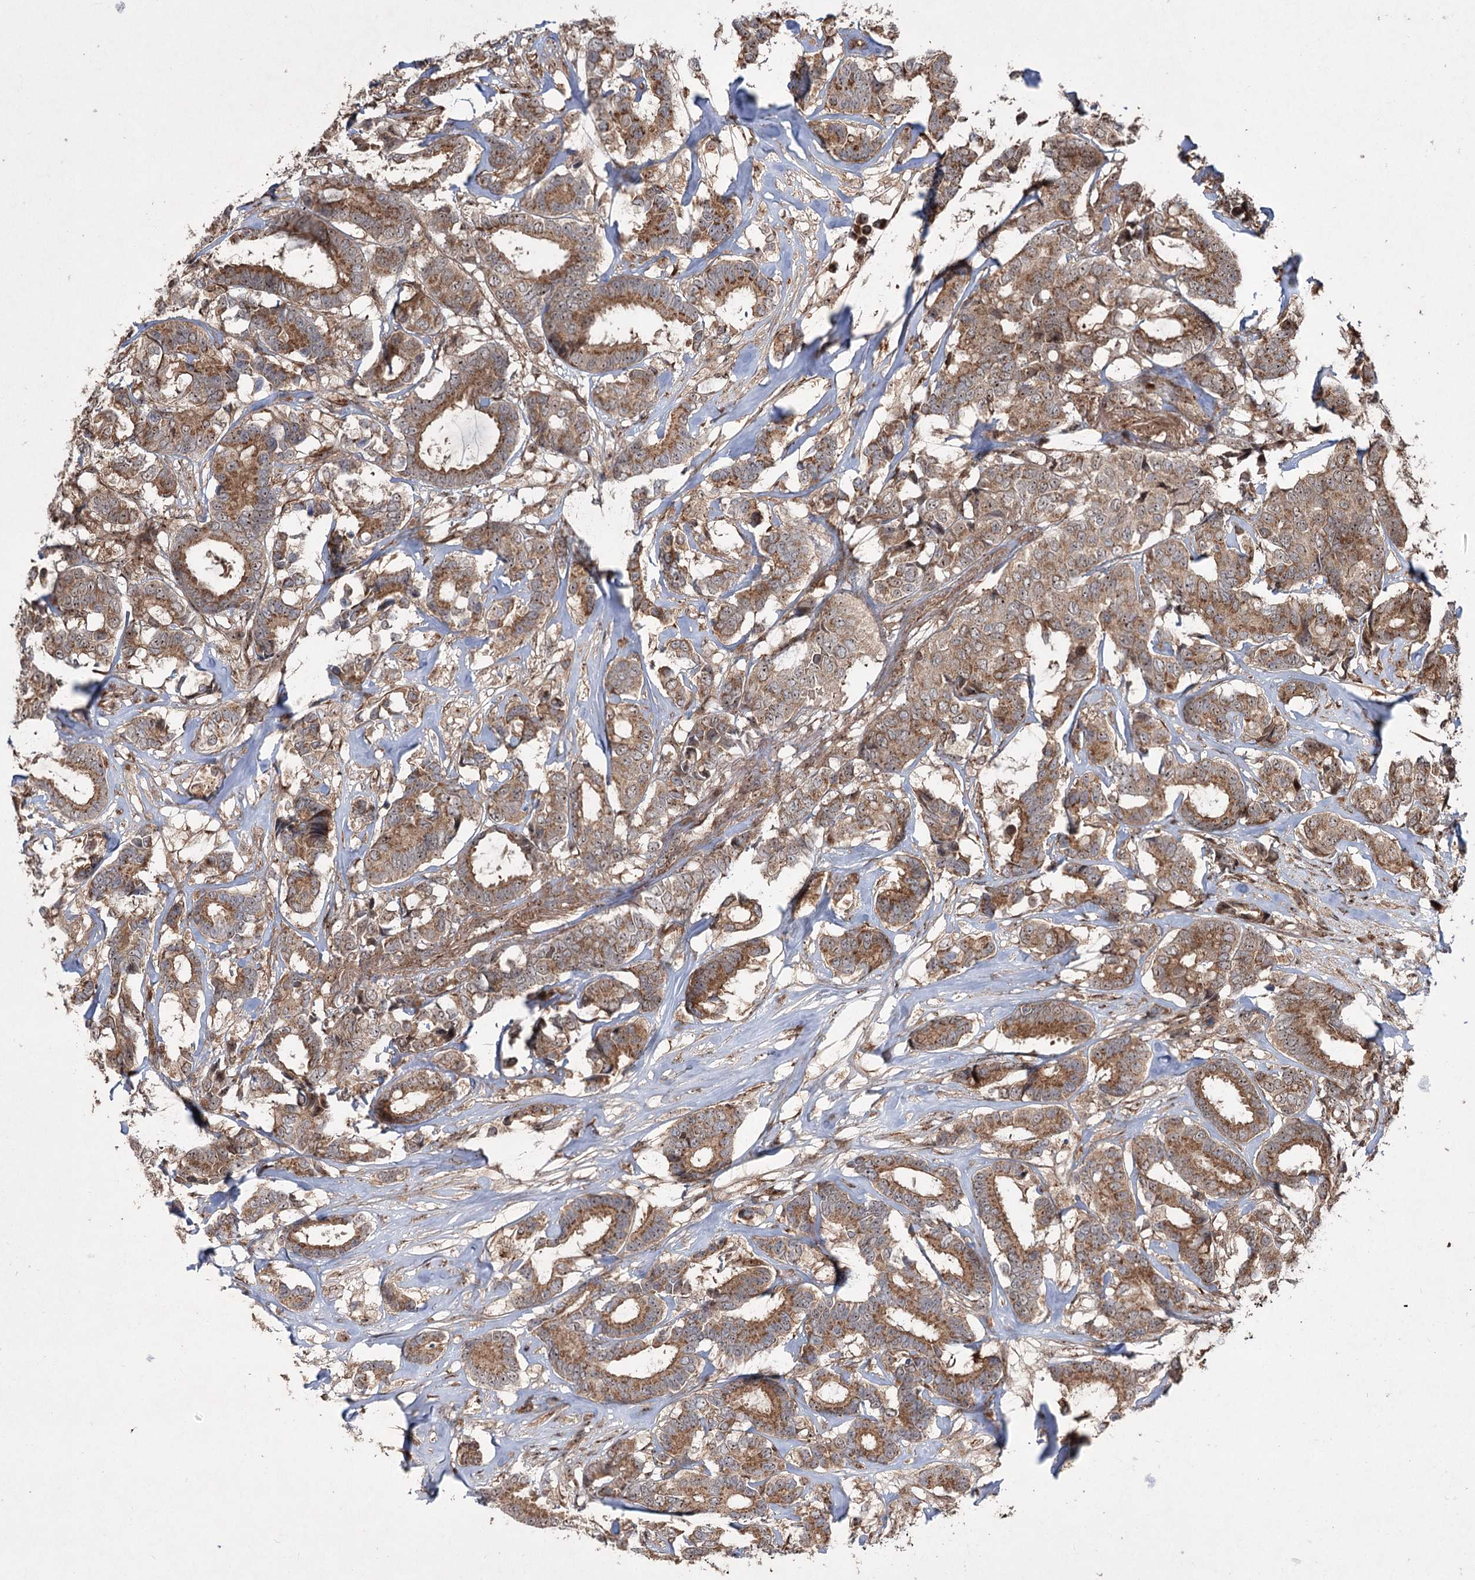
{"staining": {"intensity": "moderate", "quantity": ">75%", "location": "cytoplasmic/membranous"}, "tissue": "breast cancer", "cell_type": "Tumor cells", "image_type": "cancer", "snomed": [{"axis": "morphology", "description": "Duct carcinoma"}, {"axis": "topography", "description": "Breast"}], "caption": "A histopathology image showing moderate cytoplasmic/membranous positivity in about >75% of tumor cells in breast cancer, as visualized by brown immunohistochemical staining.", "gene": "SERINC5", "patient": {"sex": "female", "age": 87}}